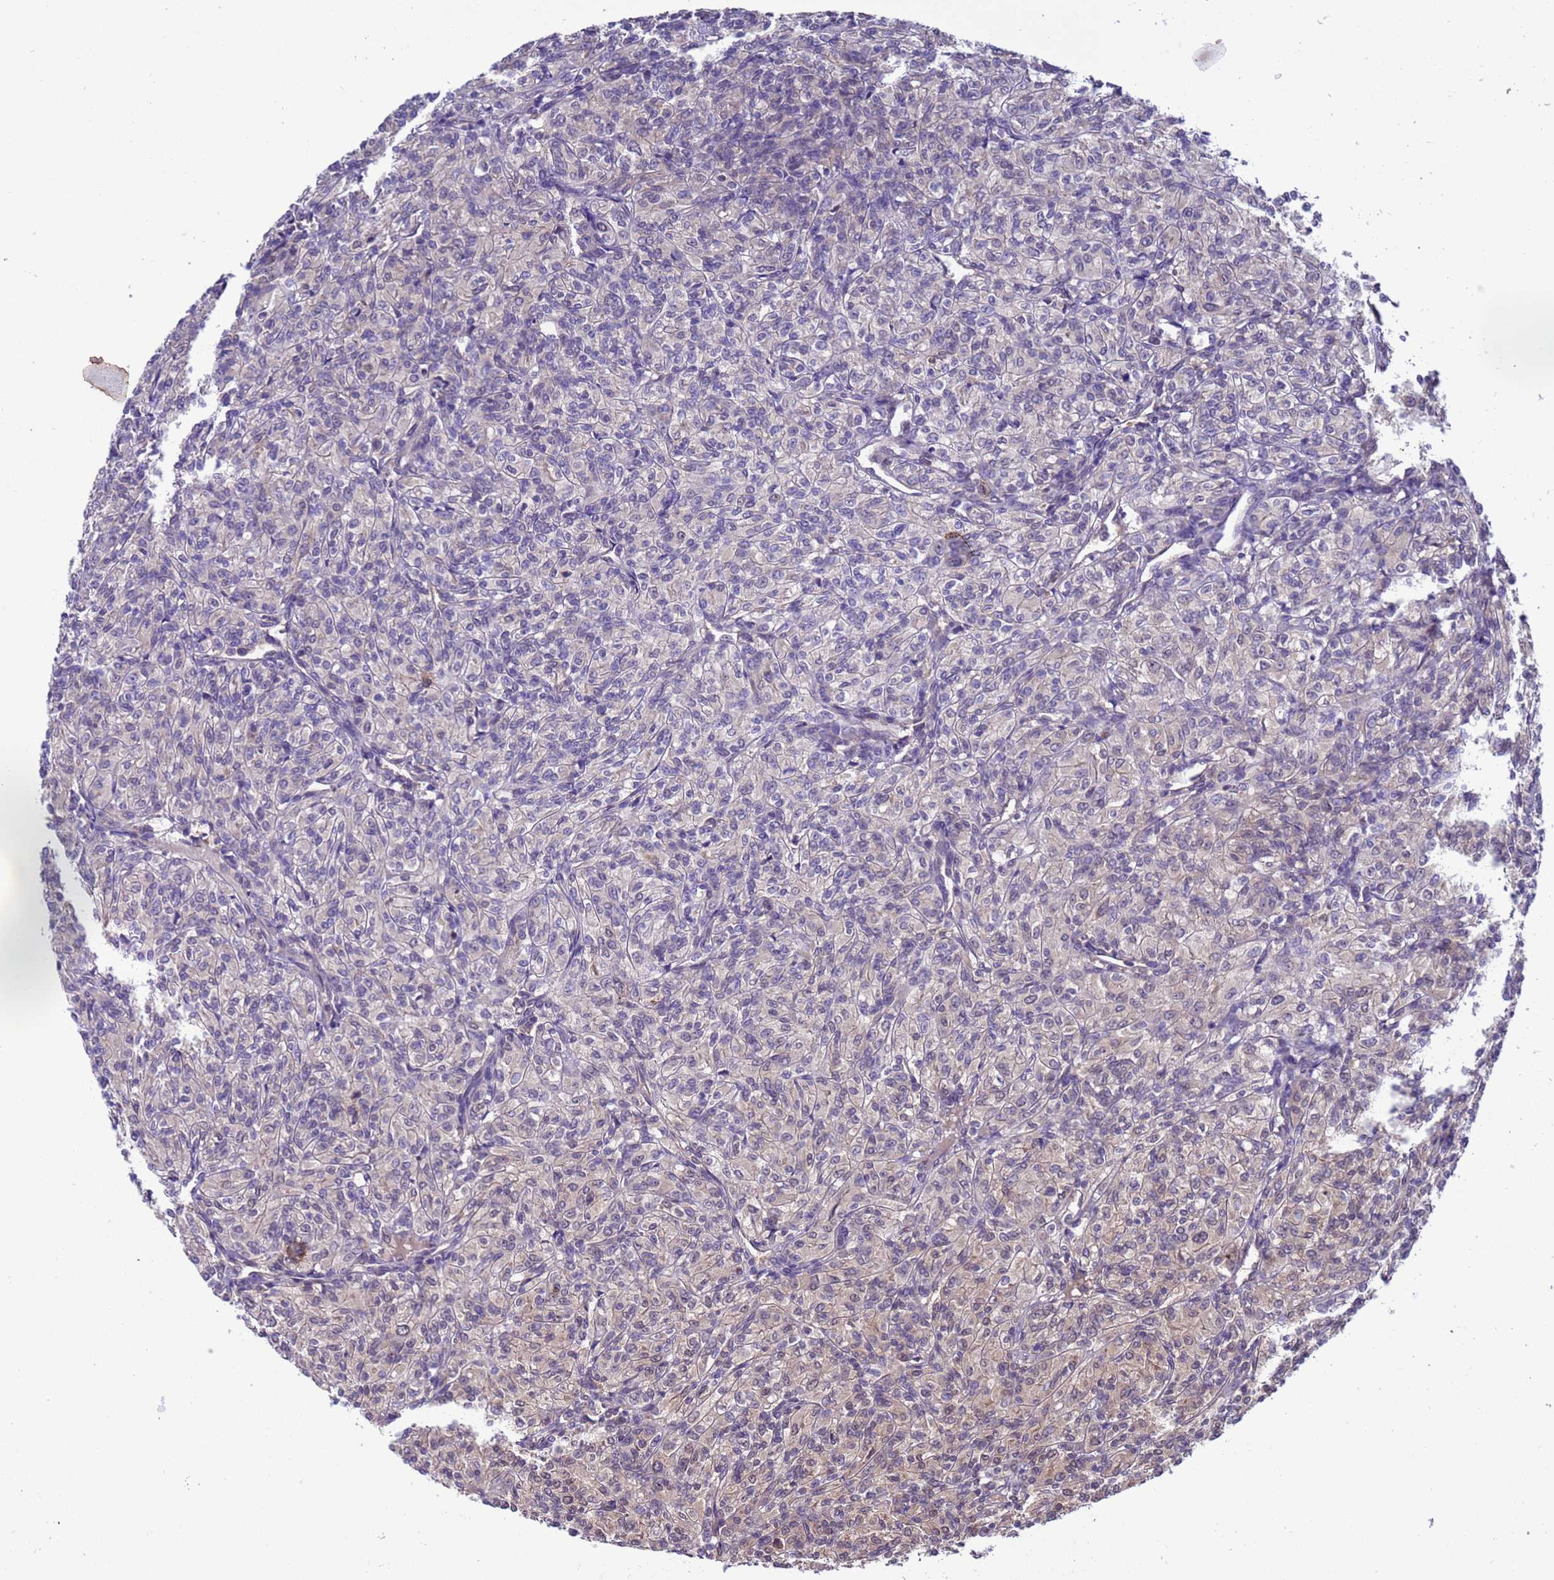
{"staining": {"intensity": "weak", "quantity": "25%-75%", "location": "cytoplasmic/membranous"}, "tissue": "renal cancer", "cell_type": "Tumor cells", "image_type": "cancer", "snomed": [{"axis": "morphology", "description": "Adenocarcinoma, NOS"}, {"axis": "topography", "description": "Kidney"}], "caption": "Immunohistochemistry (IHC) micrograph of neoplastic tissue: renal cancer stained using immunohistochemistry (IHC) displays low levels of weak protein expression localized specifically in the cytoplasmic/membranous of tumor cells, appearing as a cytoplasmic/membranous brown color.", "gene": "ZFP69B", "patient": {"sex": "male", "age": 77}}